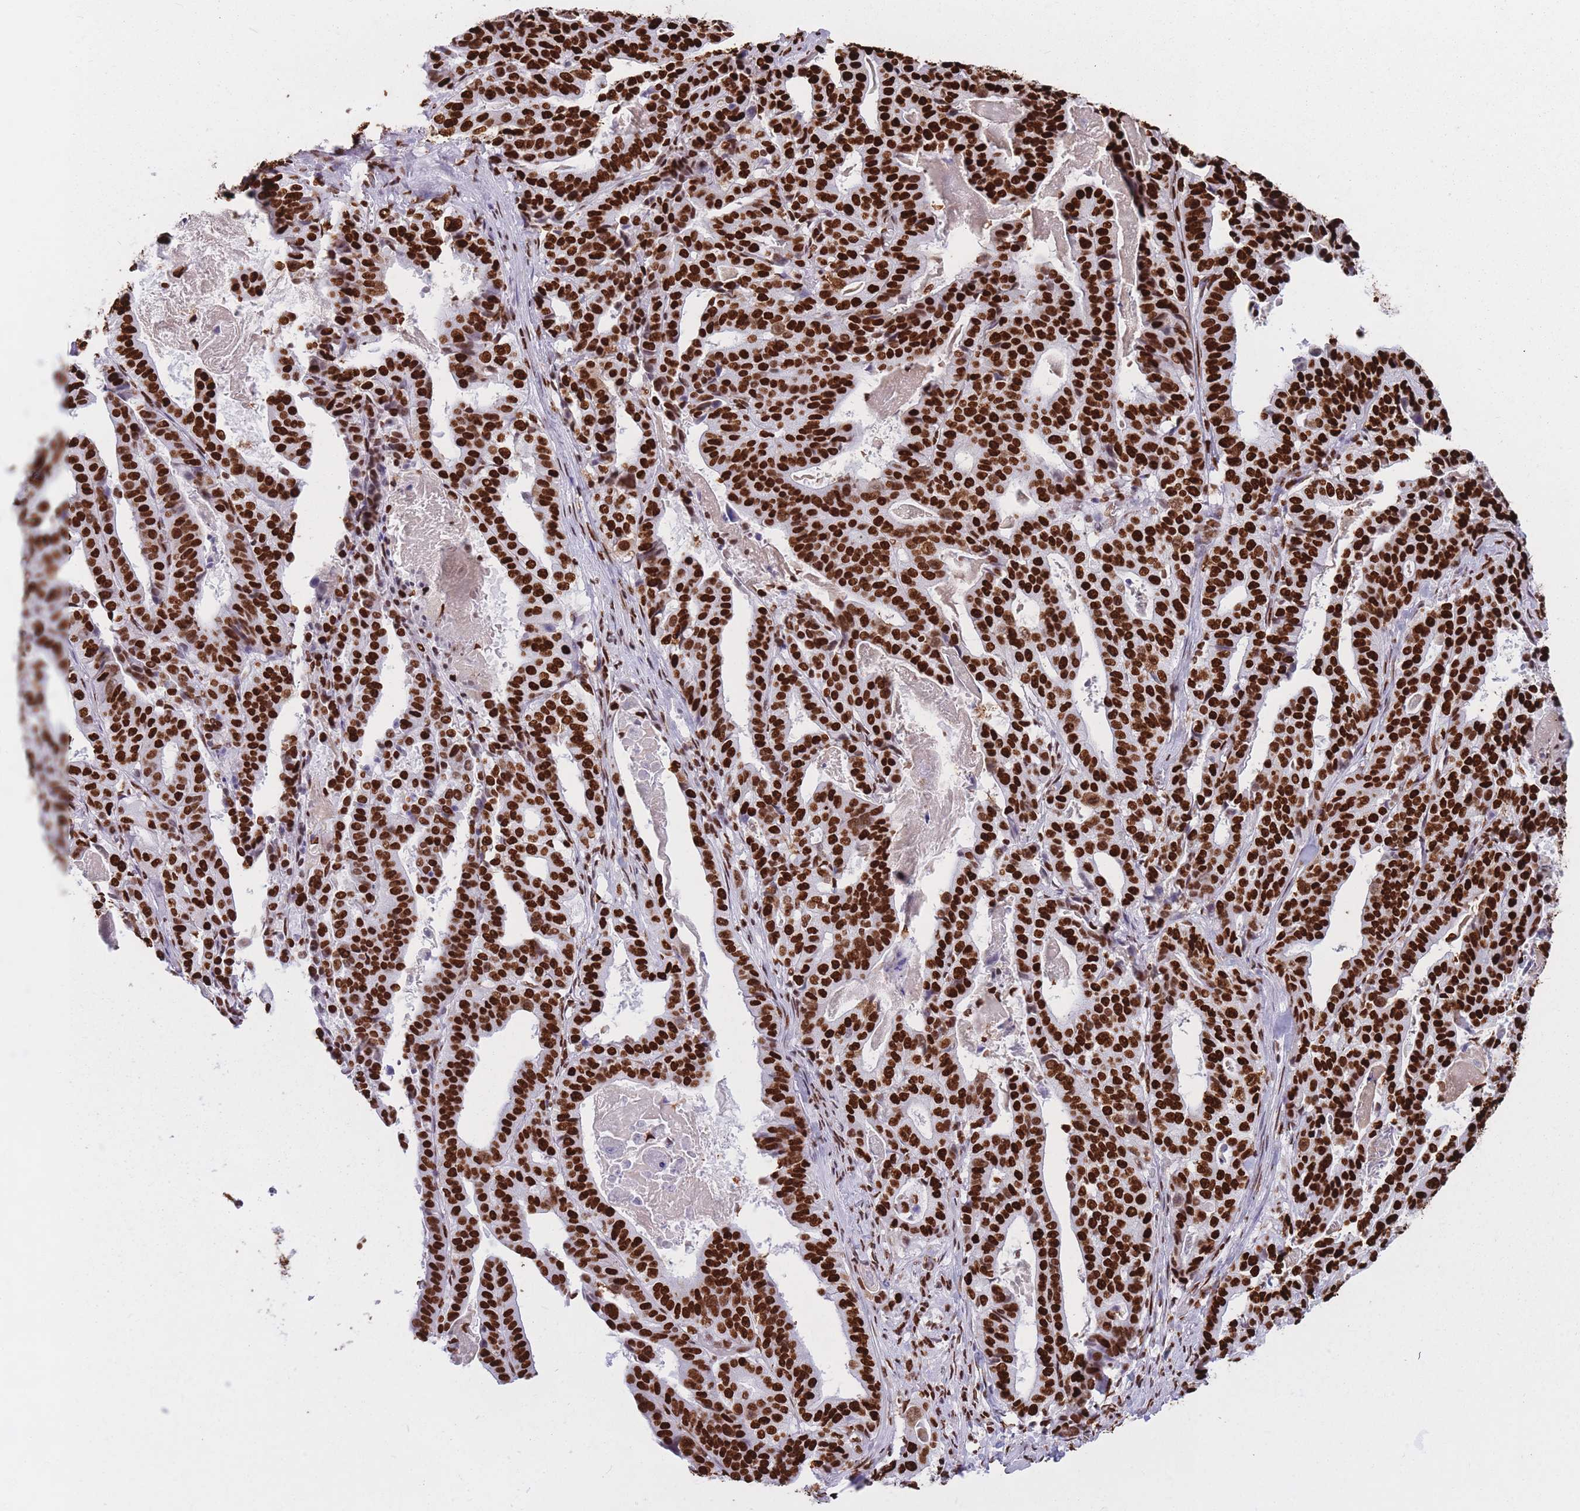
{"staining": {"intensity": "strong", "quantity": ">75%", "location": "nuclear"}, "tissue": "stomach cancer", "cell_type": "Tumor cells", "image_type": "cancer", "snomed": [{"axis": "morphology", "description": "Adenocarcinoma, NOS"}, {"axis": "topography", "description": "Stomach"}], "caption": "Human stomach cancer (adenocarcinoma) stained with a protein marker shows strong staining in tumor cells.", "gene": "HNRNPUL1", "patient": {"sex": "male", "age": 48}}